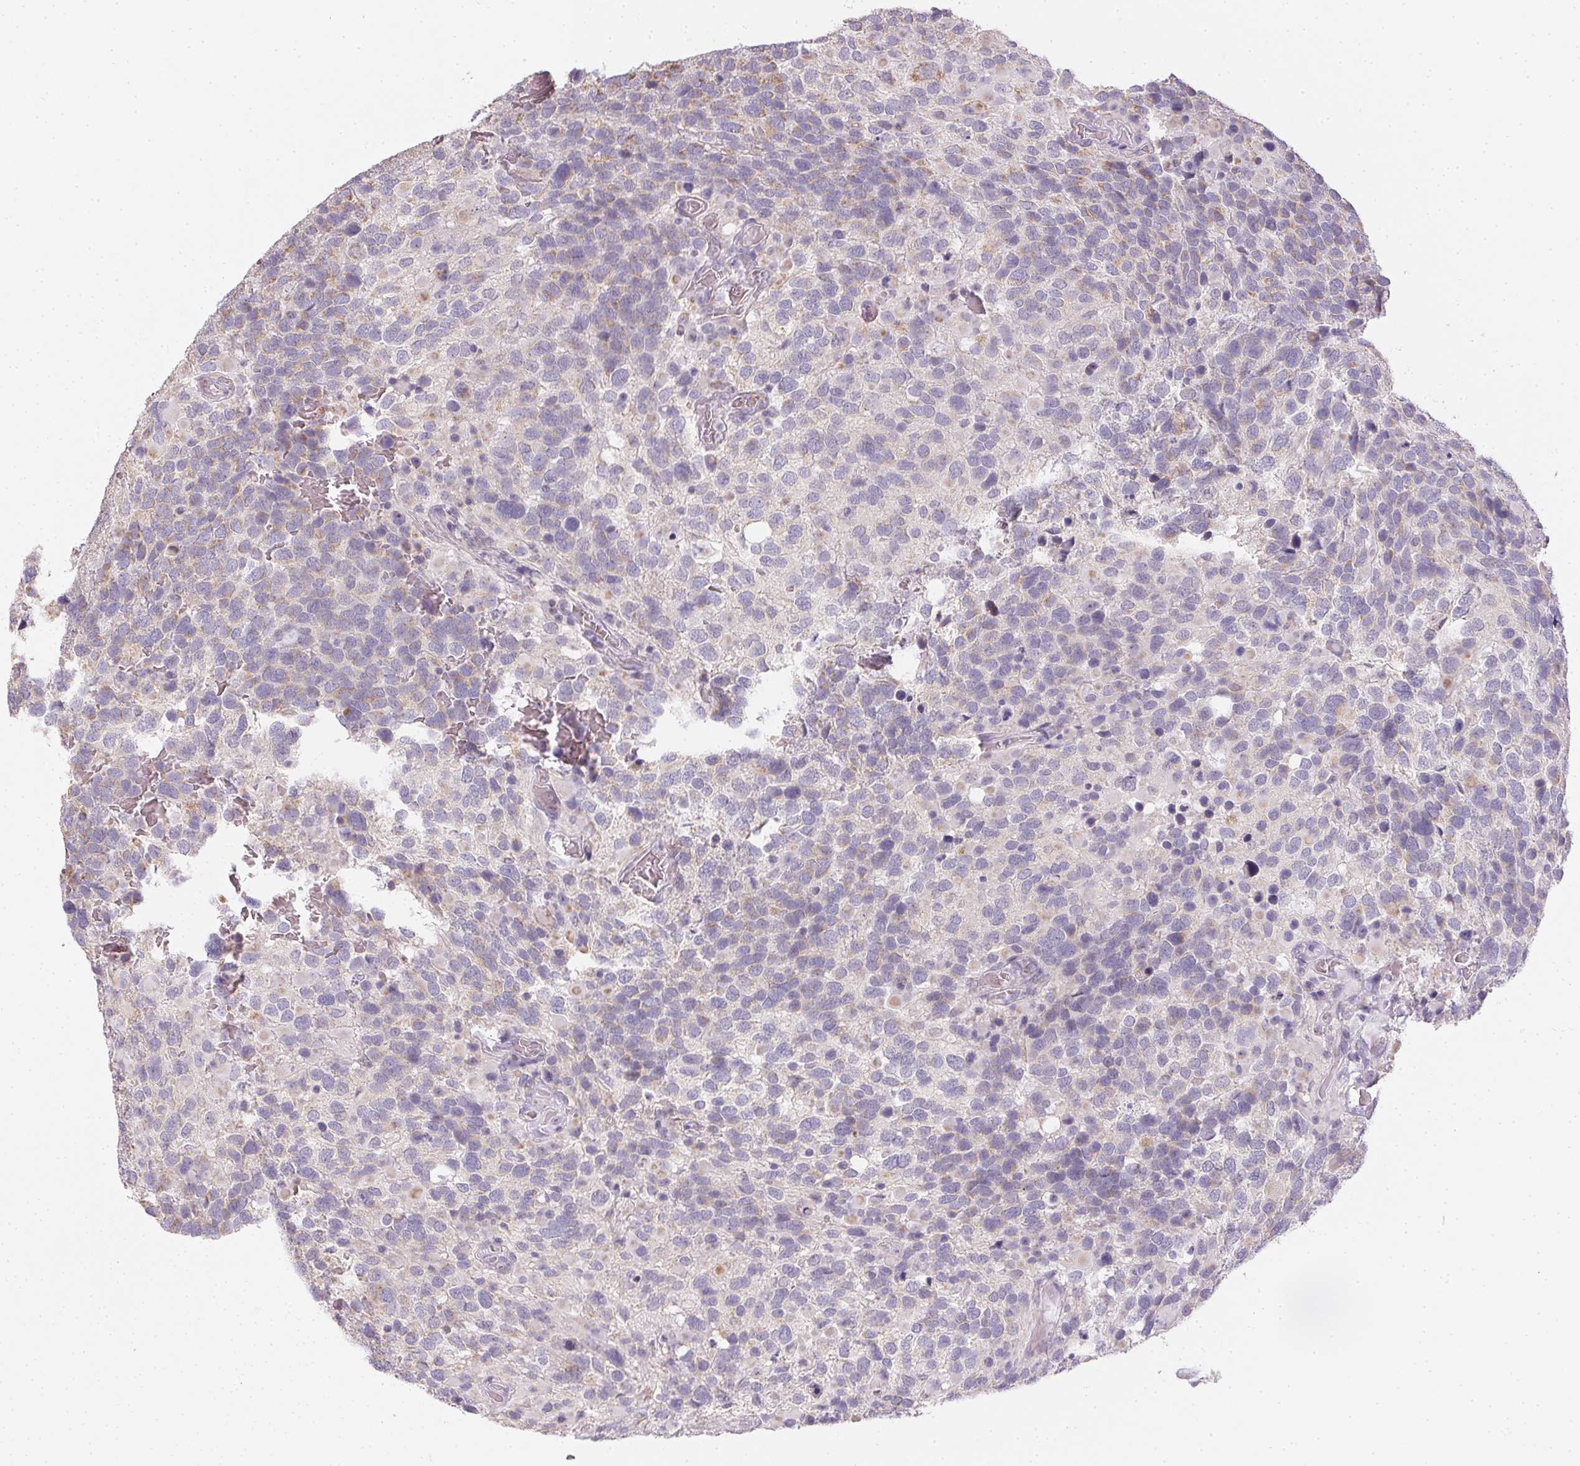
{"staining": {"intensity": "weak", "quantity": "<25%", "location": "cytoplasmic/membranous"}, "tissue": "glioma", "cell_type": "Tumor cells", "image_type": "cancer", "snomed": [{"axis": "morphology", "description": "Glioma, malignant, High grade"}, {"axis": "topography", "description": "Brain"}], "caption": "Glioma was stained to show a protein in brown. There is no significant positivity in tumor cells.", "gene": "SMYD1", "patient": {"sex": "female", "age": 40}}